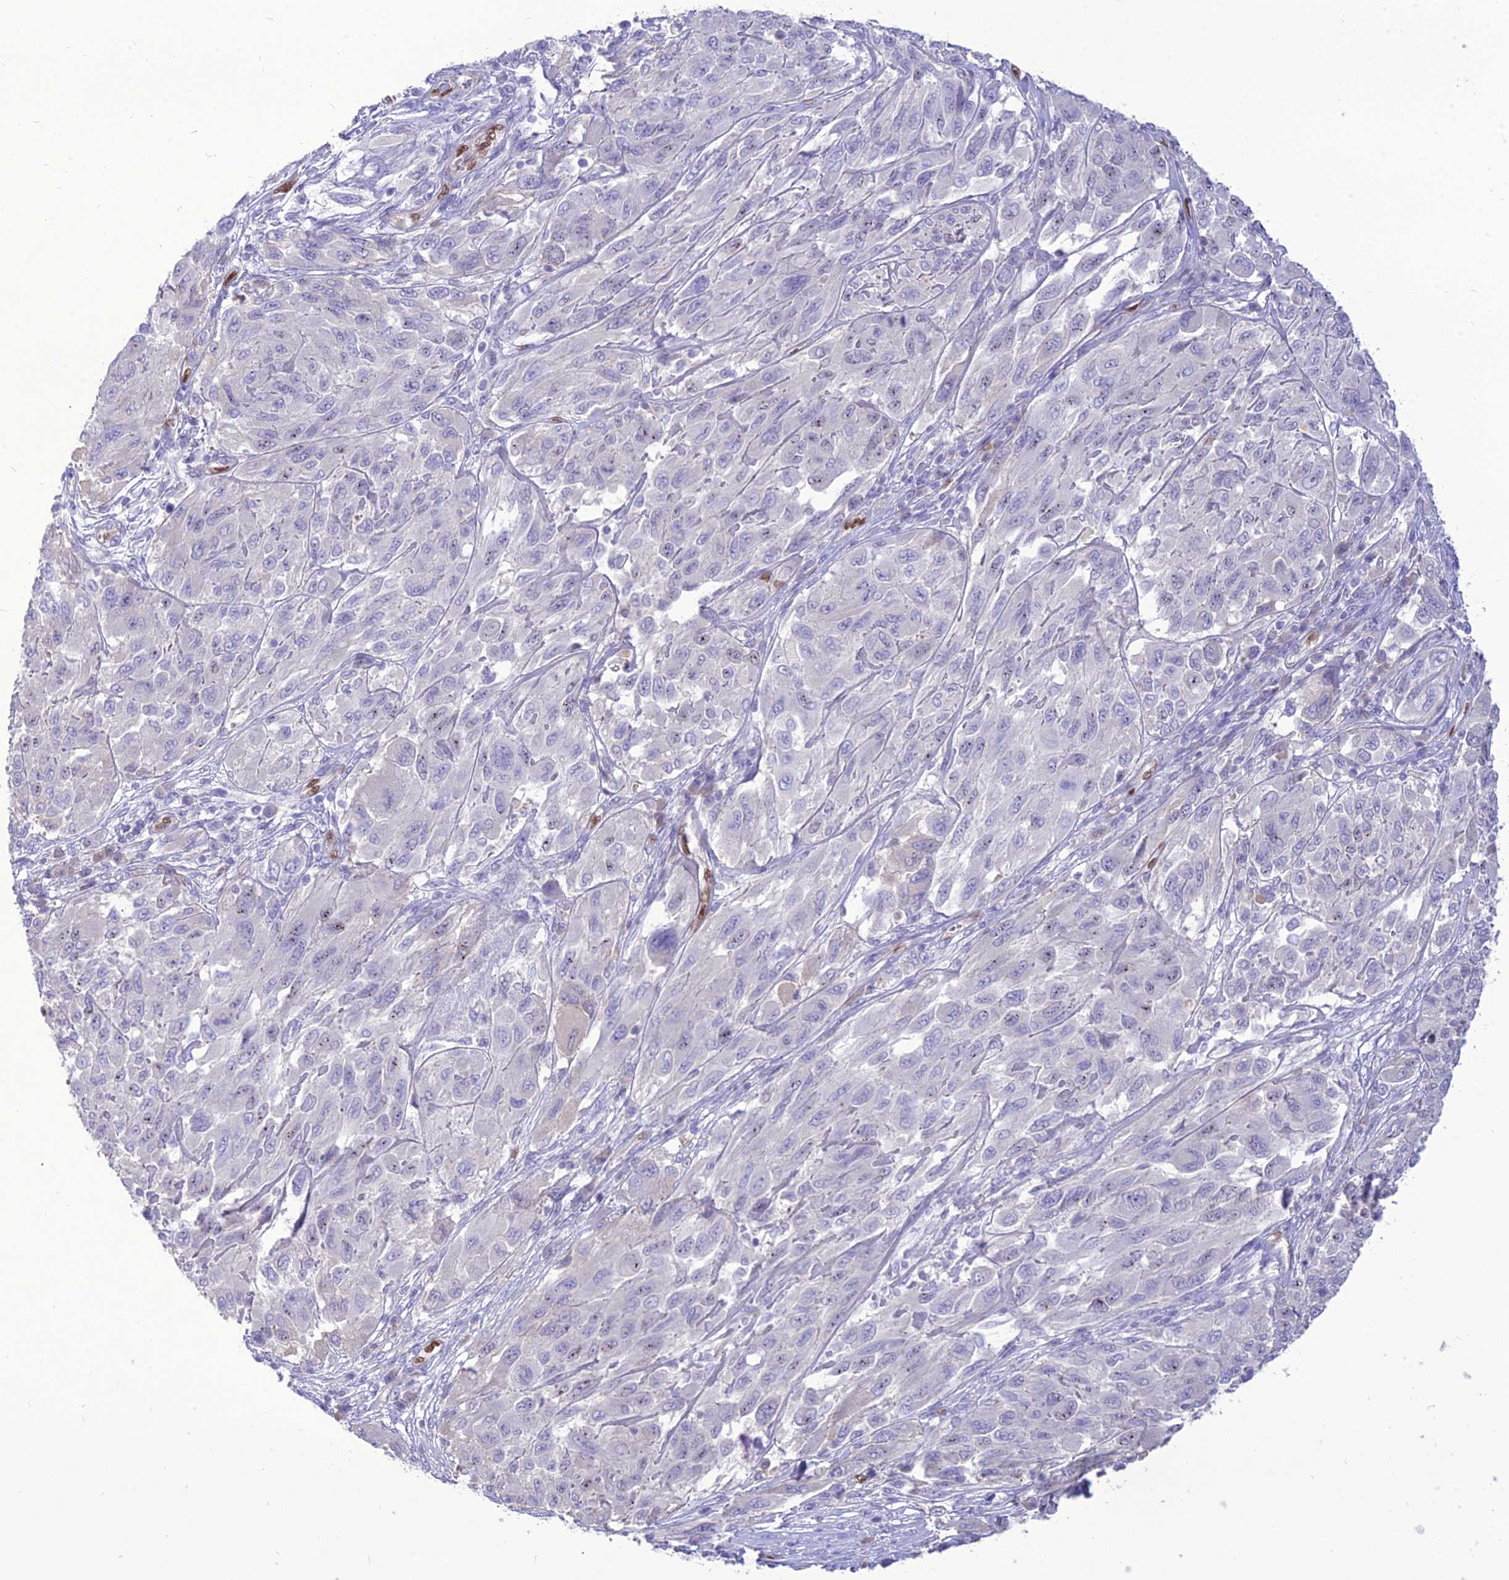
{"staining": {"intensity": "negative", "quantity": "none", "location": "none"}, "tissue": "melanoma", "cell_type": "Tumor cells", "image_type": "cancer", "snomed": [{"axis": "morphology", "description": "Malignant melanoma, NOS"}, {"axis": "topography", "description": "Skin"}], "caption": "A high-resolution photomicrograph shows immunohistochemistry staining of malignant melanoma, which displays no significant staining in tumor cells.", "gene": "NOVA2", "patient": {"sex": "female", "age": 91}}